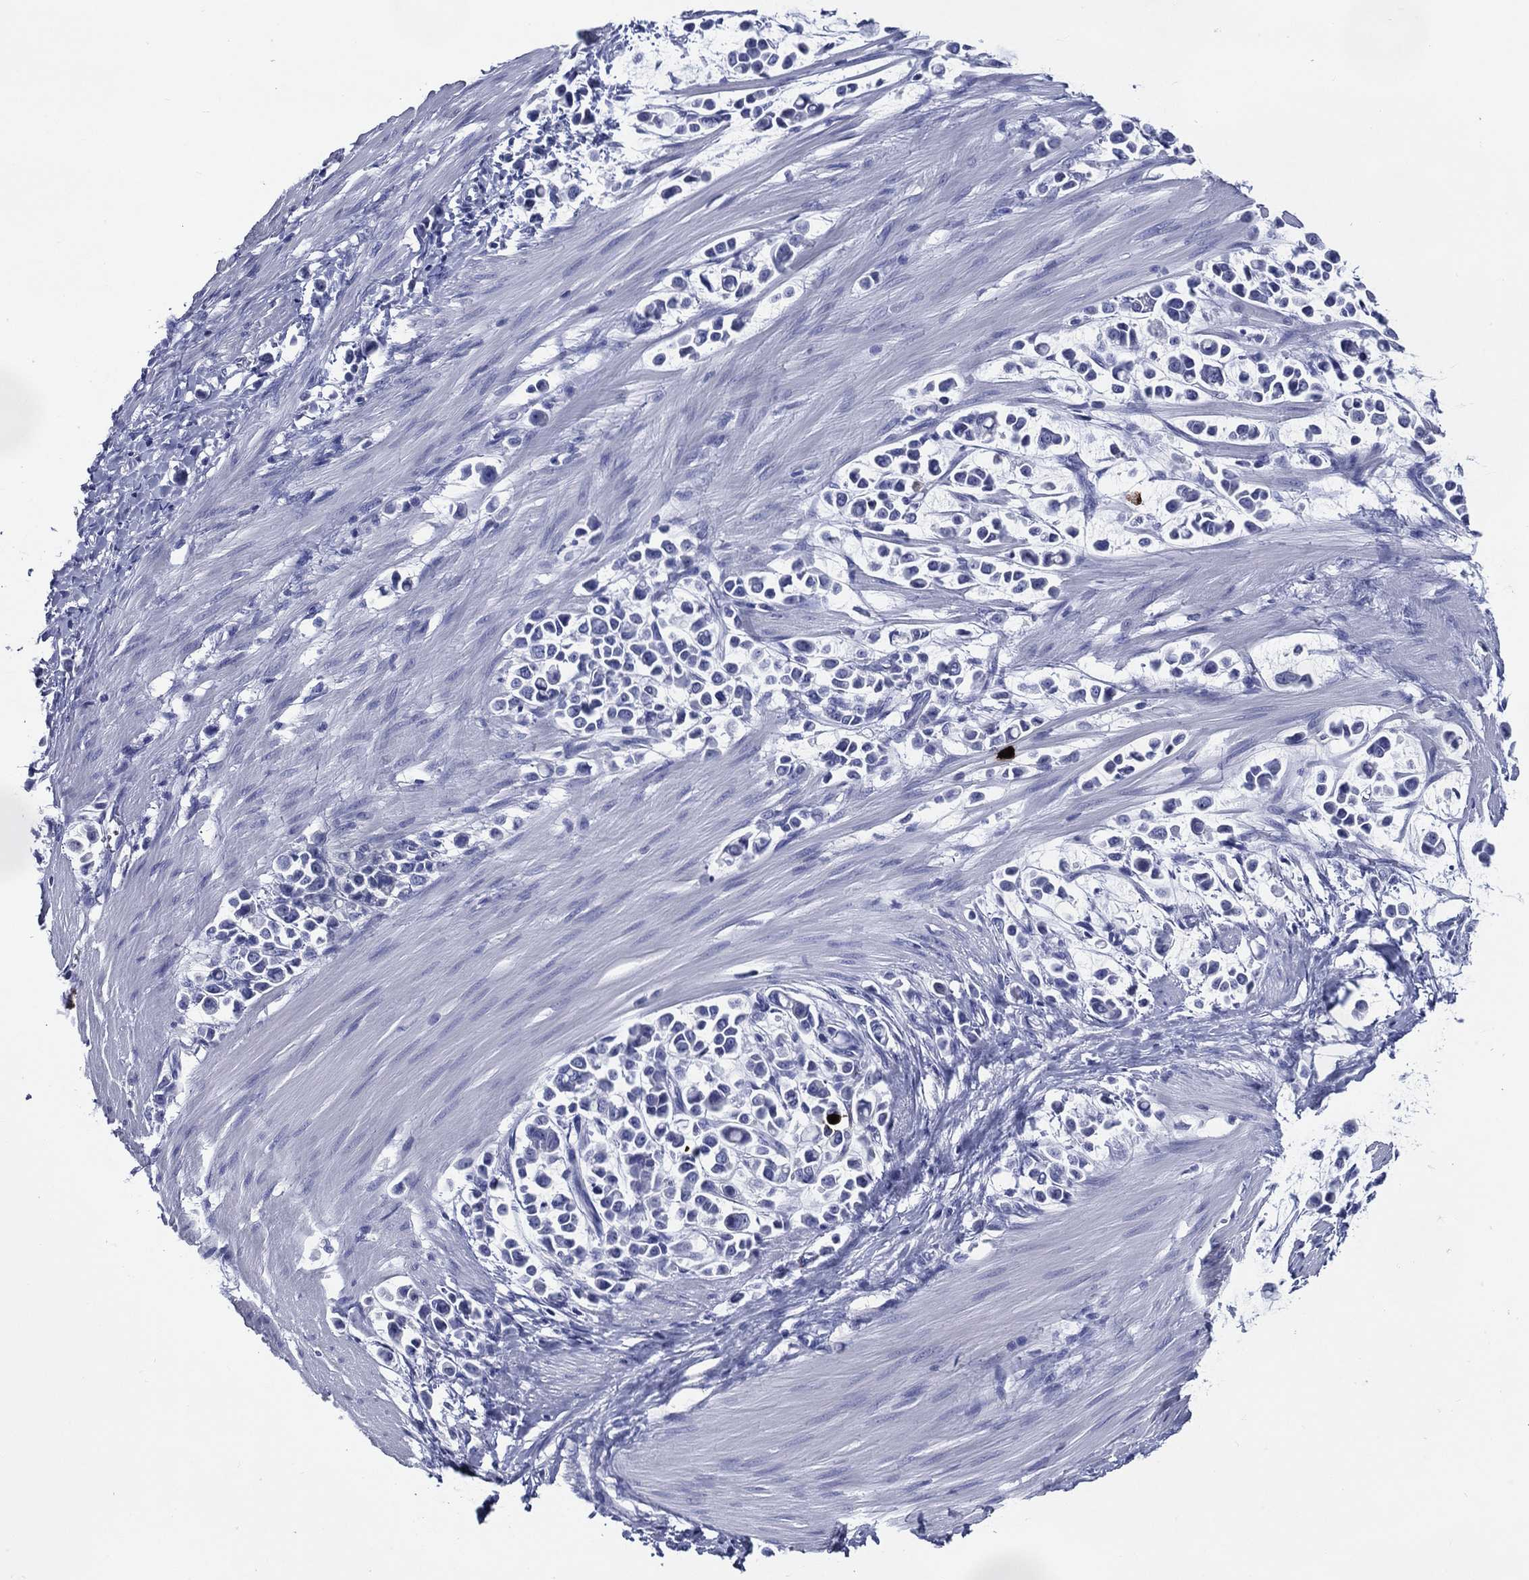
{"staining": {"intensity": "negative", "quantity": "none", "location": "none"}, "tissue": "stomach cancer", "cell_type": "Tumor cells", "image_type": "cancer", "snomed": [{"axis": "morphology", "description": "Adenocarcinoma, NOS"}, {"axis": "topography", "description": "Stomach"}], "caption": "Tumor cells show no significant expression in stomach cancer. (DAB (3,3'-diaminobenzidine) immunohistochemistry visualized using brightfield microscopy, high magnification).", "gene": "ACE2", "patient": {"sex": "male", "age": 82}}